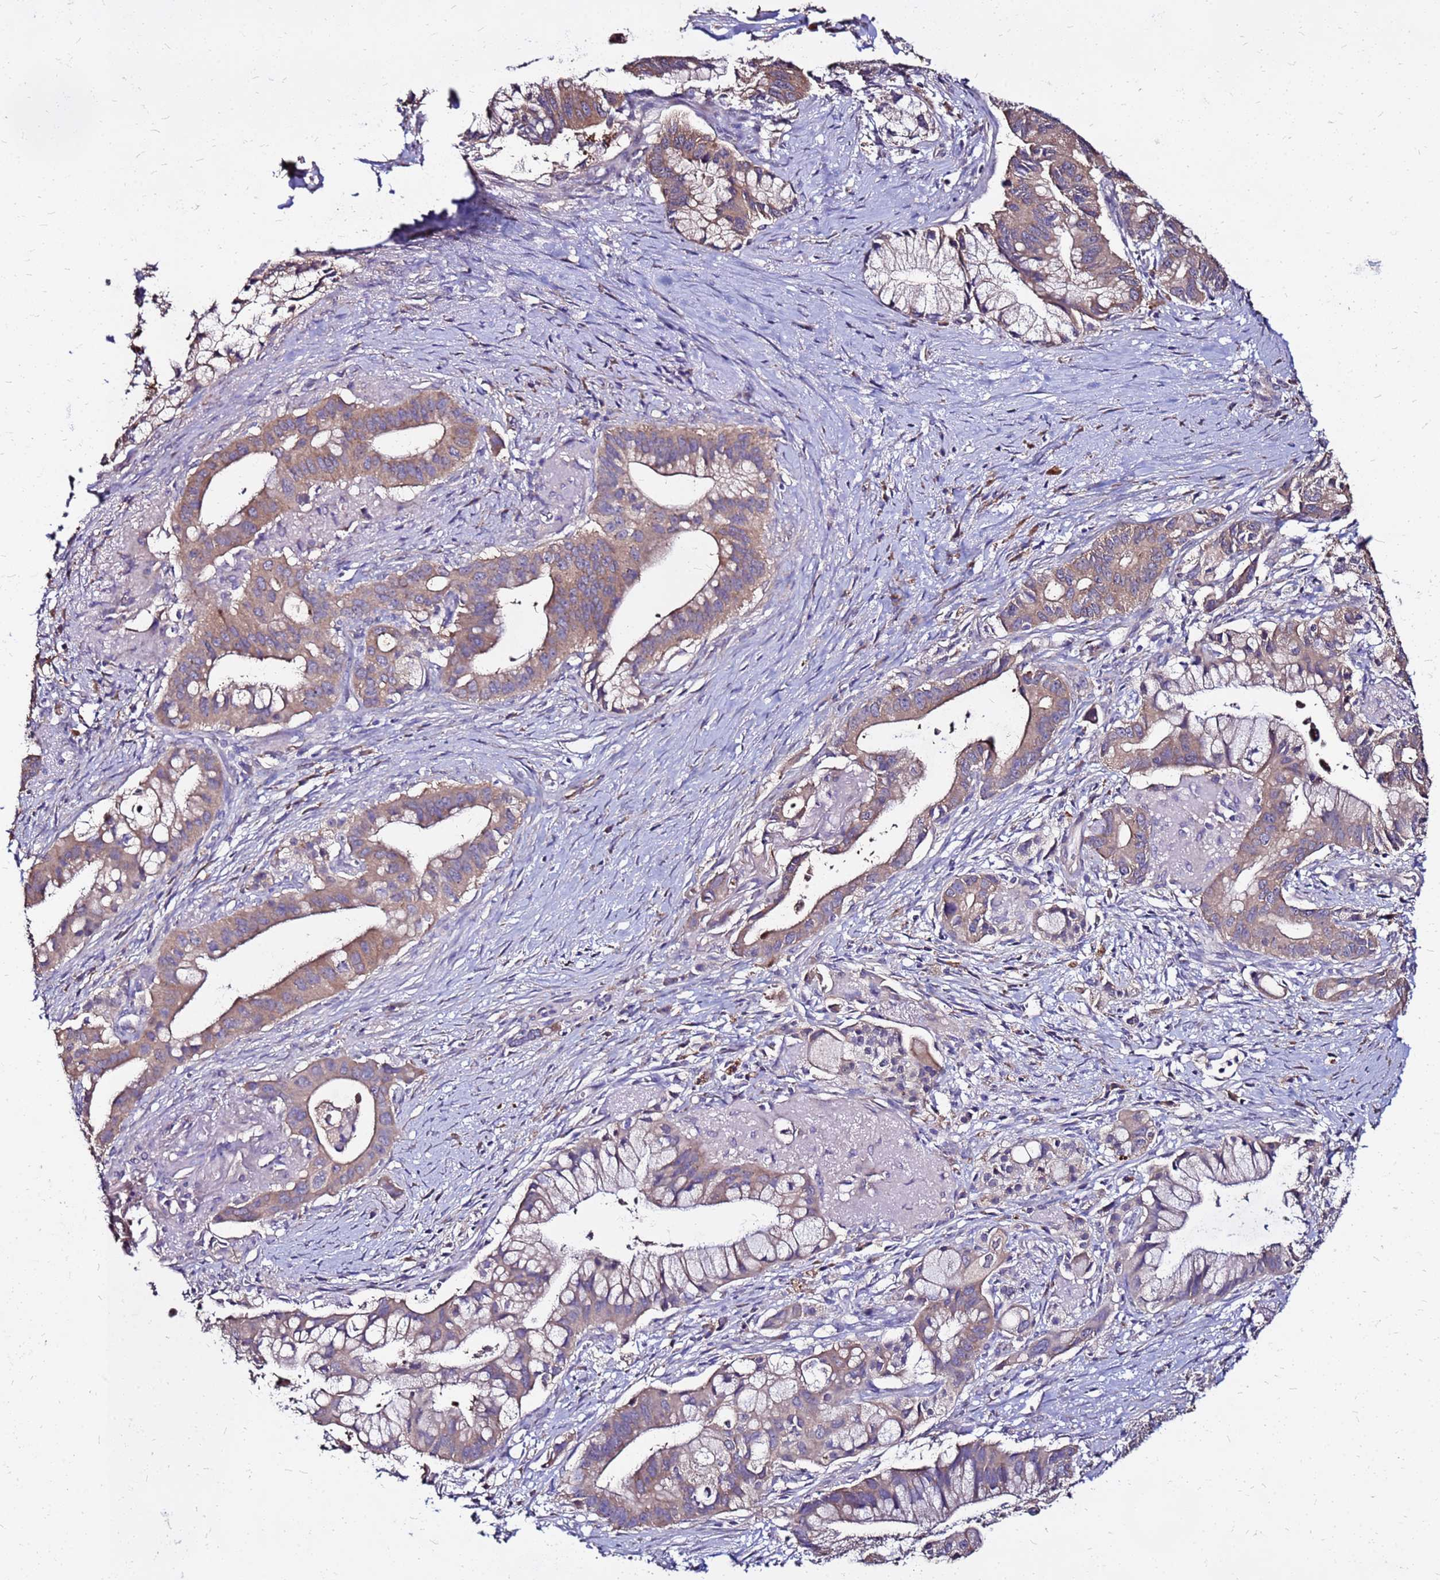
{"staining": {"intensity": "moderate", "quantity": ">75%", "location": "cytoplasmic/membranous"}, "tissue": "pancreatic cancer", "cell_type": "Tumor cells", "image_type": "cancer", "snomed": [{"axis": "morphology", "description": "Adenocarcinoma, NOS"}, {"axis": "topography", "description": "Pancreas"}], "caption": "Immunohistochemistry of pancreatic adenocarcinoma displays medium levels of moderate cytoplasmic/membranous staining in approximately >75% of tumor cells. Ihc stains the protein in brown and the nuclei are stained blue.", "gene": "ARHGEF5", "patient": {"sex": "male", "age": 68}}